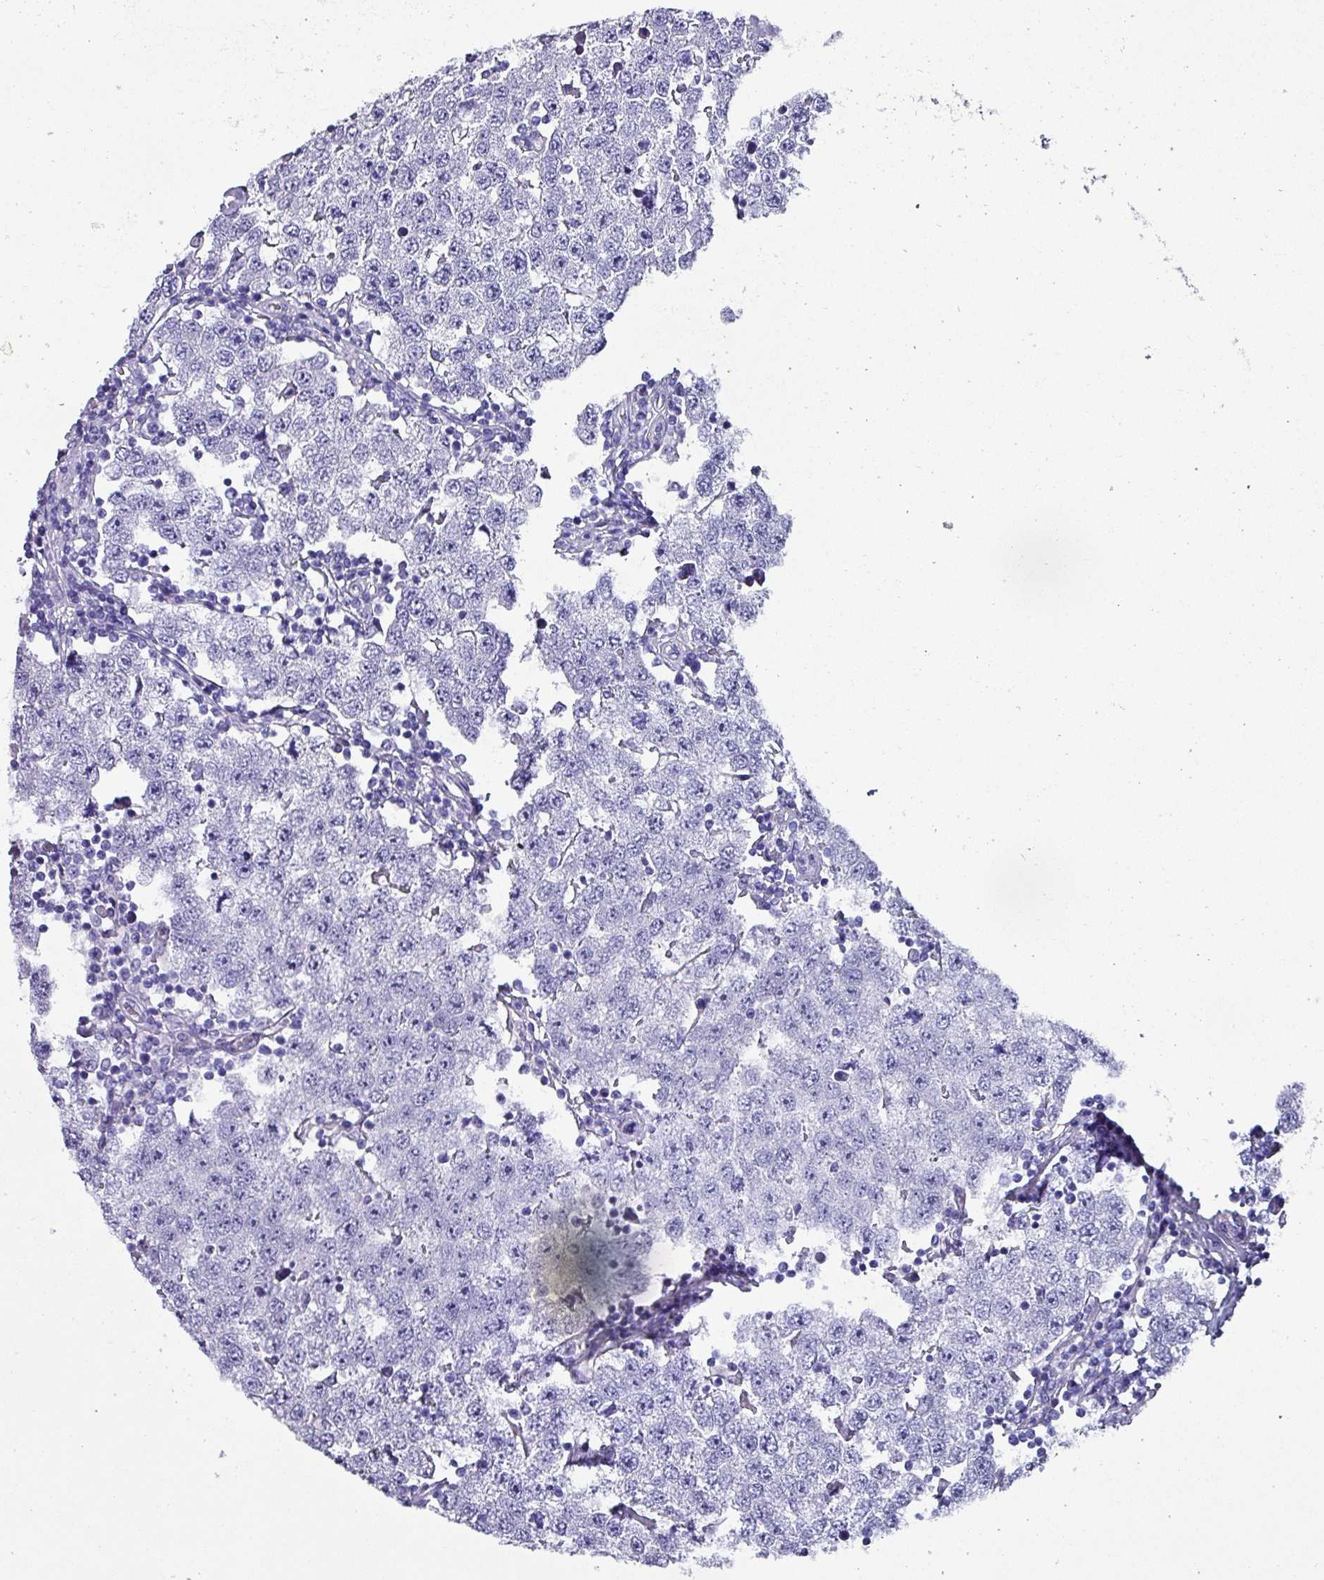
{"staining": {"intensity": "negative", "quantity": "none", "location": "none"}, "tissue": "testis cancer", "cell_type": "Tumor cells", "image_type": "cancer", "snomed": [{"axis": "morphology", "description": "Seminoma, NOS"}, {"axis": "topography", "description": "Testis"}], "caption": "Photomicrograph shows no significant protein expression in tumor cells of testis cancer. Nuclei are stained in blue.", "gene": "KRT6C", "patient": {"sex": "male", "age": 34}}